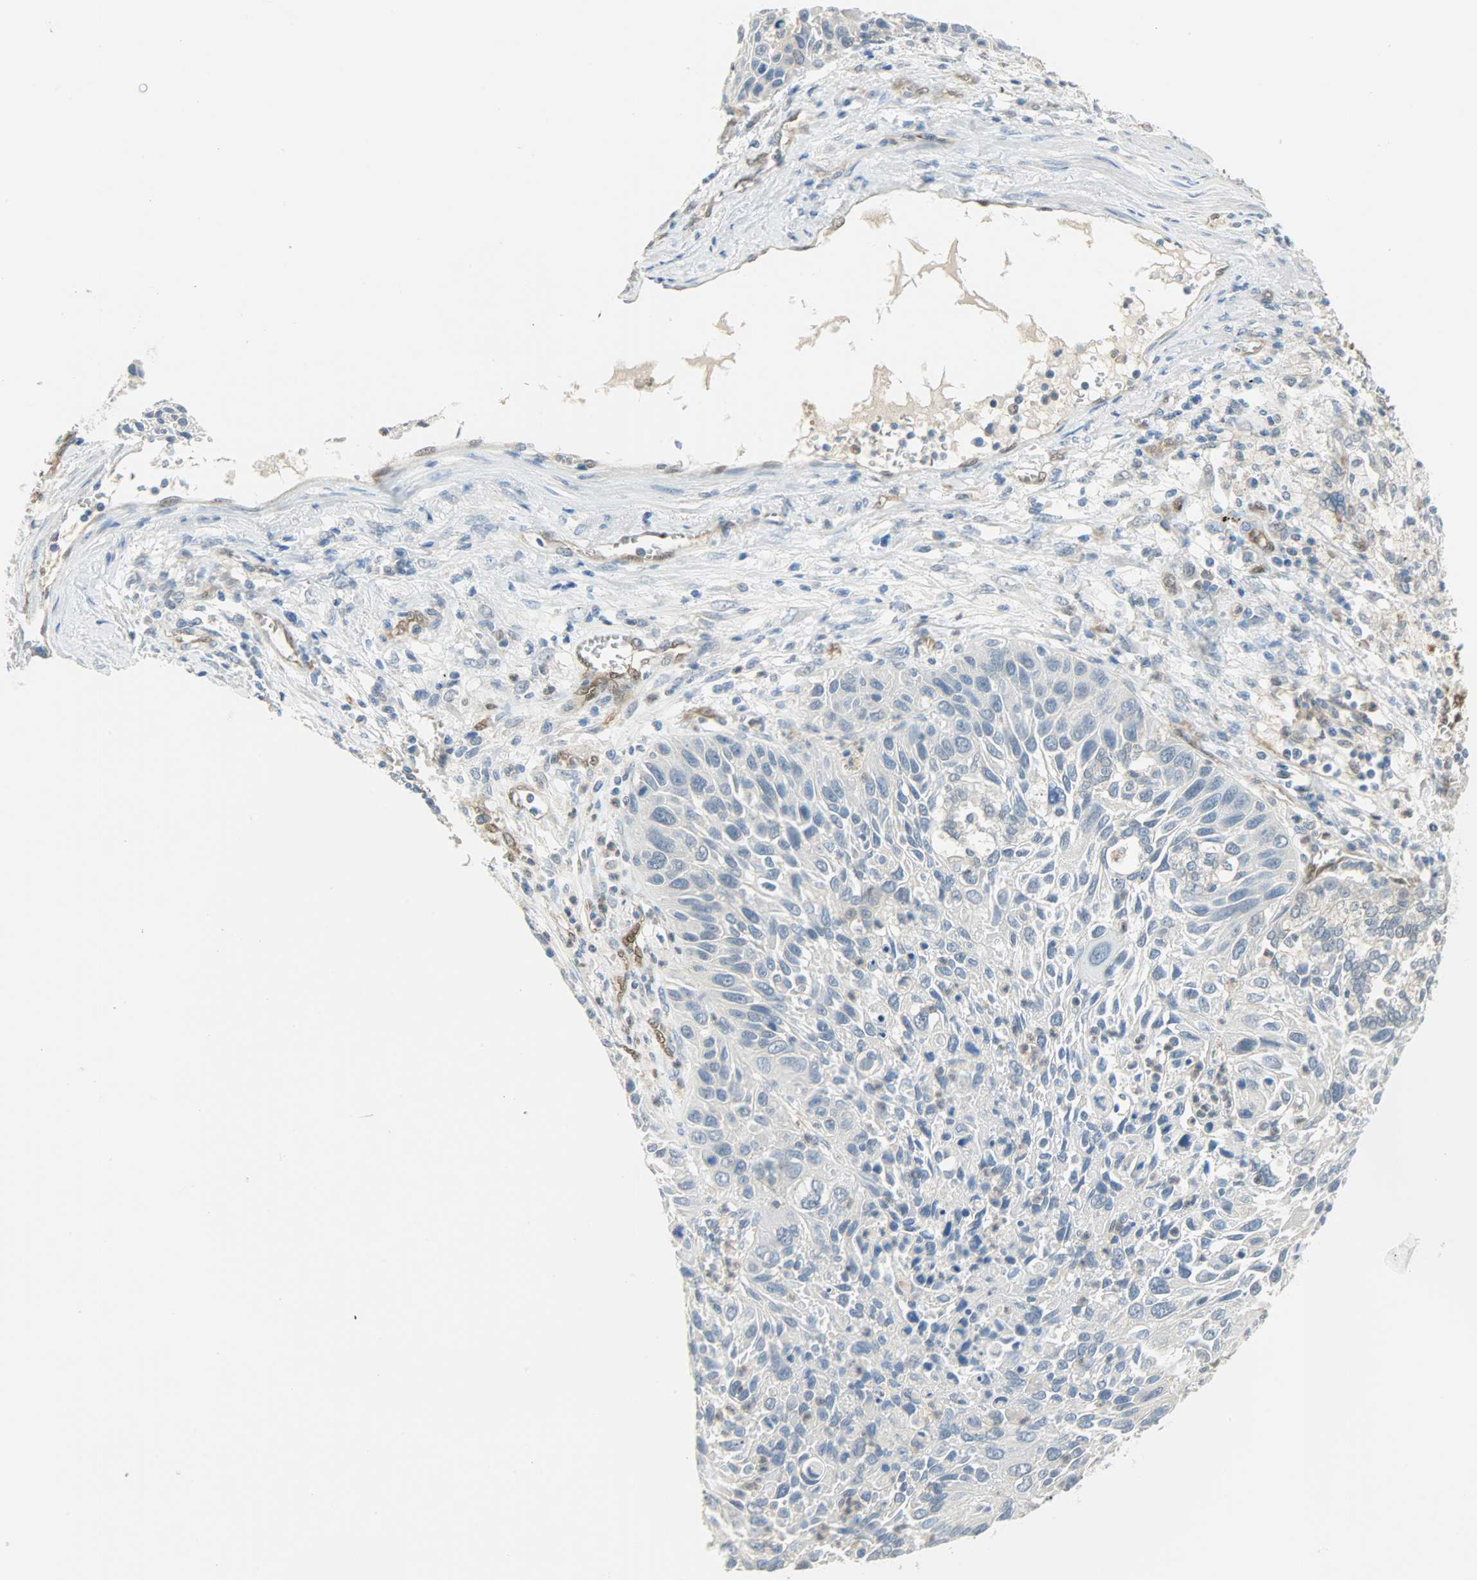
{"staining": {"intensity": "negative", "quantity": "none", "location": "none"}, "tissue": "lung cancer", "cell_type": "Tumor cells", "image_type": "cancer", "snomed": [{"axis": "morphology", "description": "Squamous cell carcinoma, NOS"}, {"axis": "topography", "description": "Lung"}], "caption": "Tumor cells are negative for protein expression in human lung cancer.", "gene": "FKBP1A", "patient": {"sex": "female", "age": 76}}